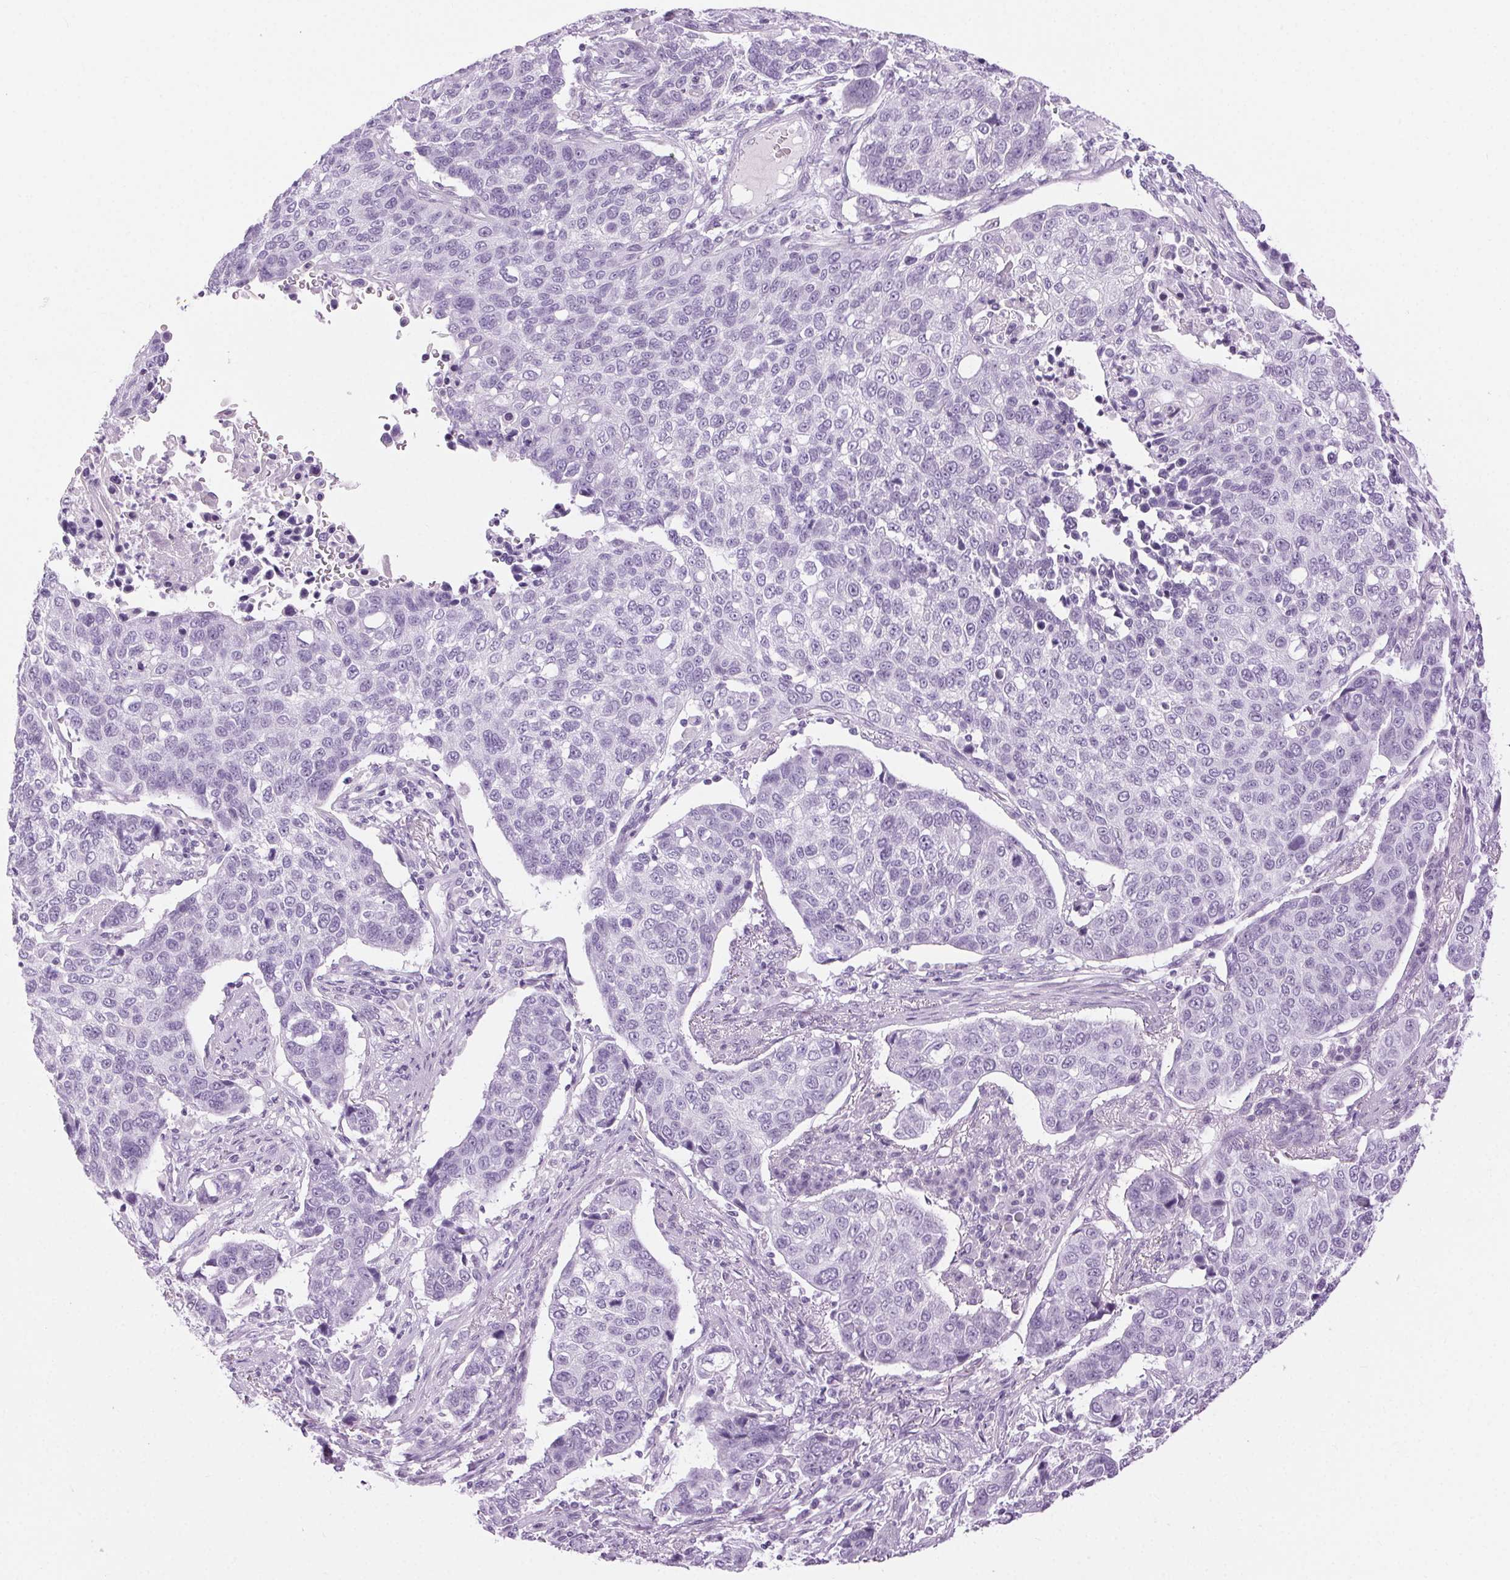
{"staining": {"intensity": "negative", "quantity": "none", "location": "none"}, "tissue": "lung cancer", "cell_type": "Tumor cells", "image_type": "cancer", "snomed": [{"axis": "morphology", "description": "Squamous cell carcinoma, NOS"}, {"axis": "topography", "description": "Lymph node"}, {"axis": "topography", "description": "Lung"}], "caption": "This is an immunohistochemistry photomicrograph of human lung squamous cell carcinoma. There is no positivity in tumor cells.", "gene": "BEND2", "patient": {"sex": "male", "age": 61}}